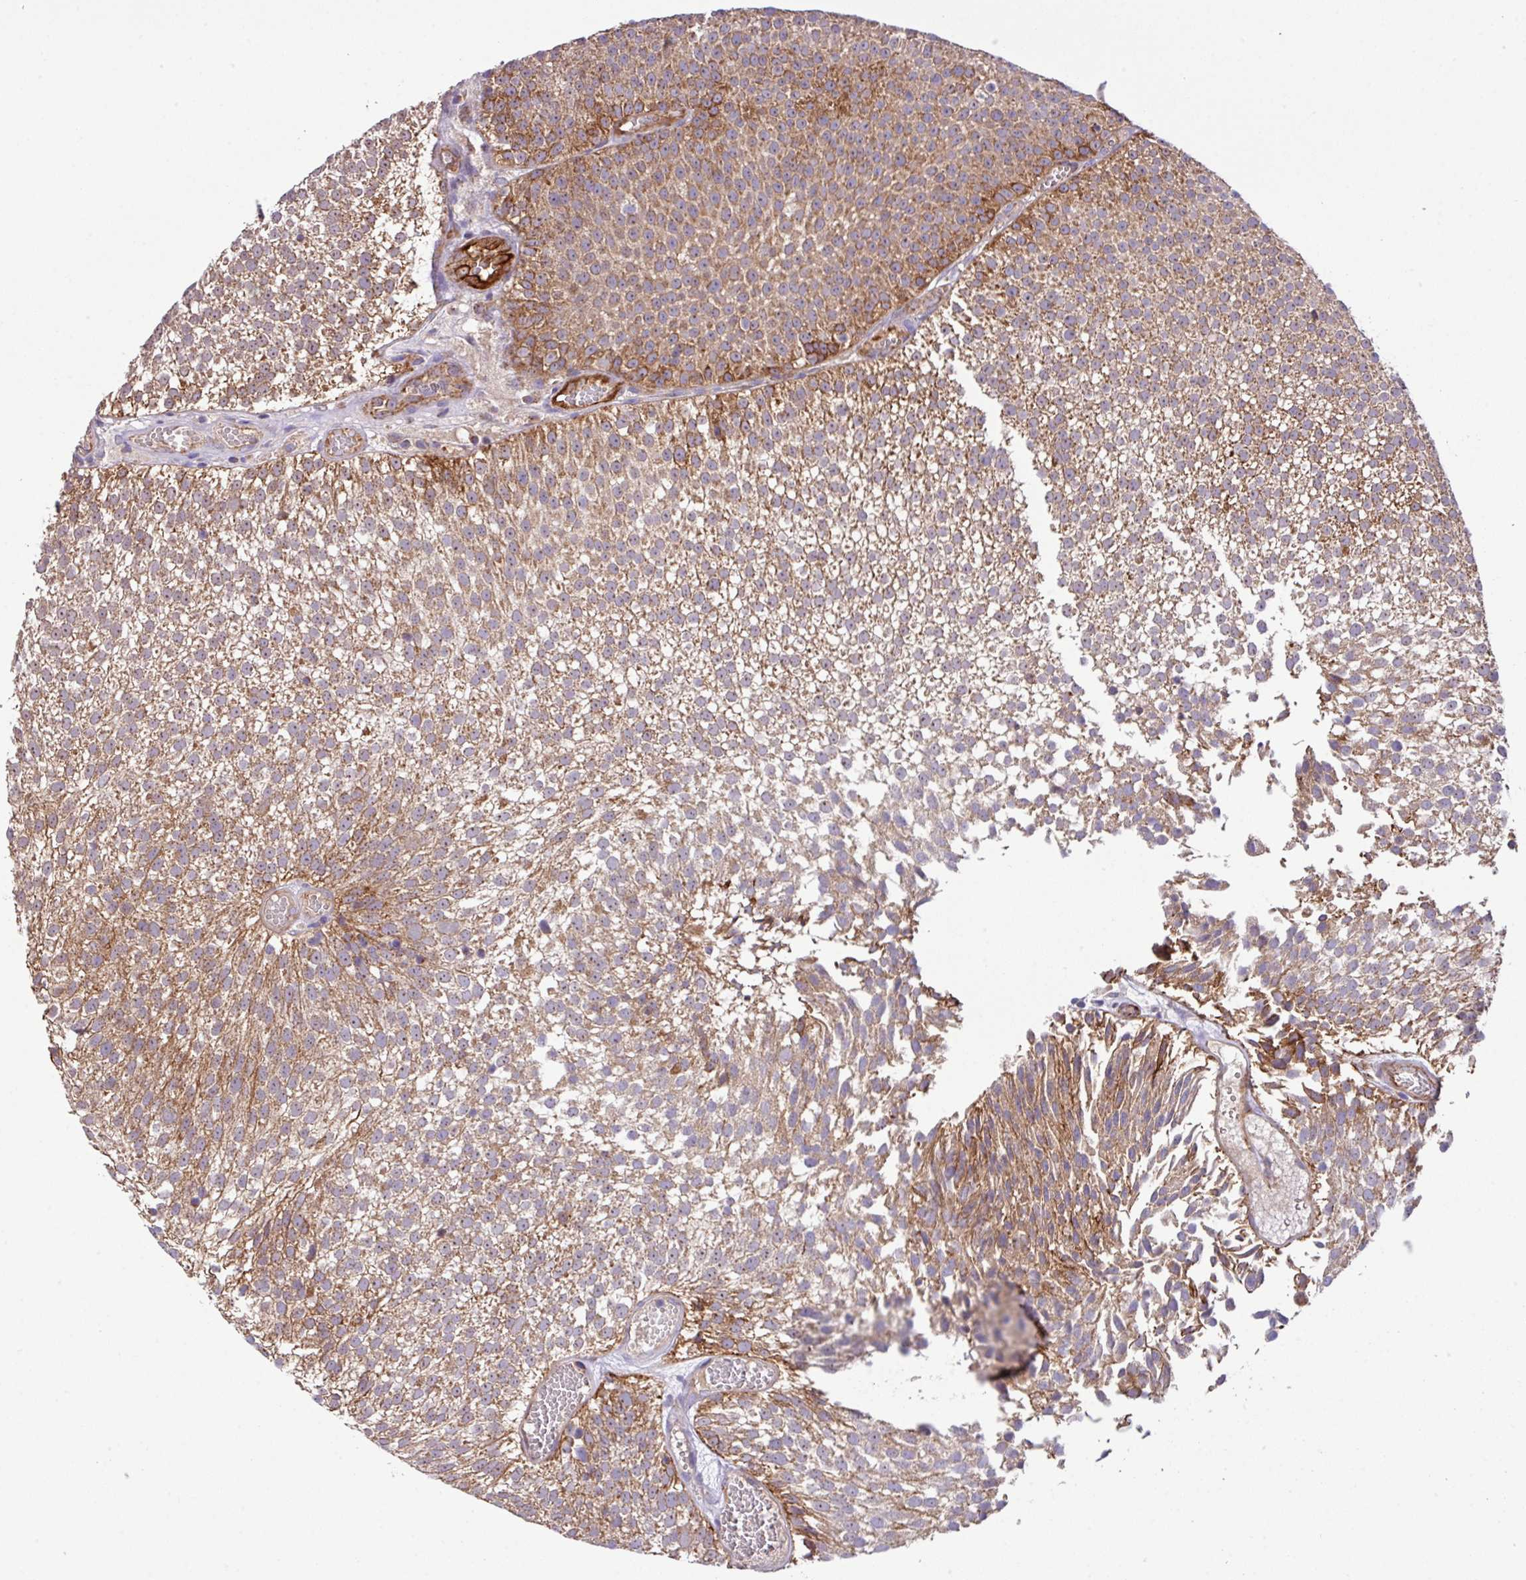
{"staining": {"intensity": "moderate", "quantity": ">75%", "location": "cytoplasmic/membranous"}, "tissue": "urothelial cancer", "cell_type": "Tumor cells", "image_type": "cancer", "snomed": [{"axis": "morphology", "description": "Urothelial carcinoma, Low grade"}, {"axis": "topography", "description": "Urinary bladder"}], "caption": "Low-grade urothelial carcinoma stained with DAB immunohistochemistry shows medium levels of moderate cytoplasmic/membranous expression in about >75% of tumor cells.", "gene": "LRRC53", "patient": {"sex": "female", "age": 79}}